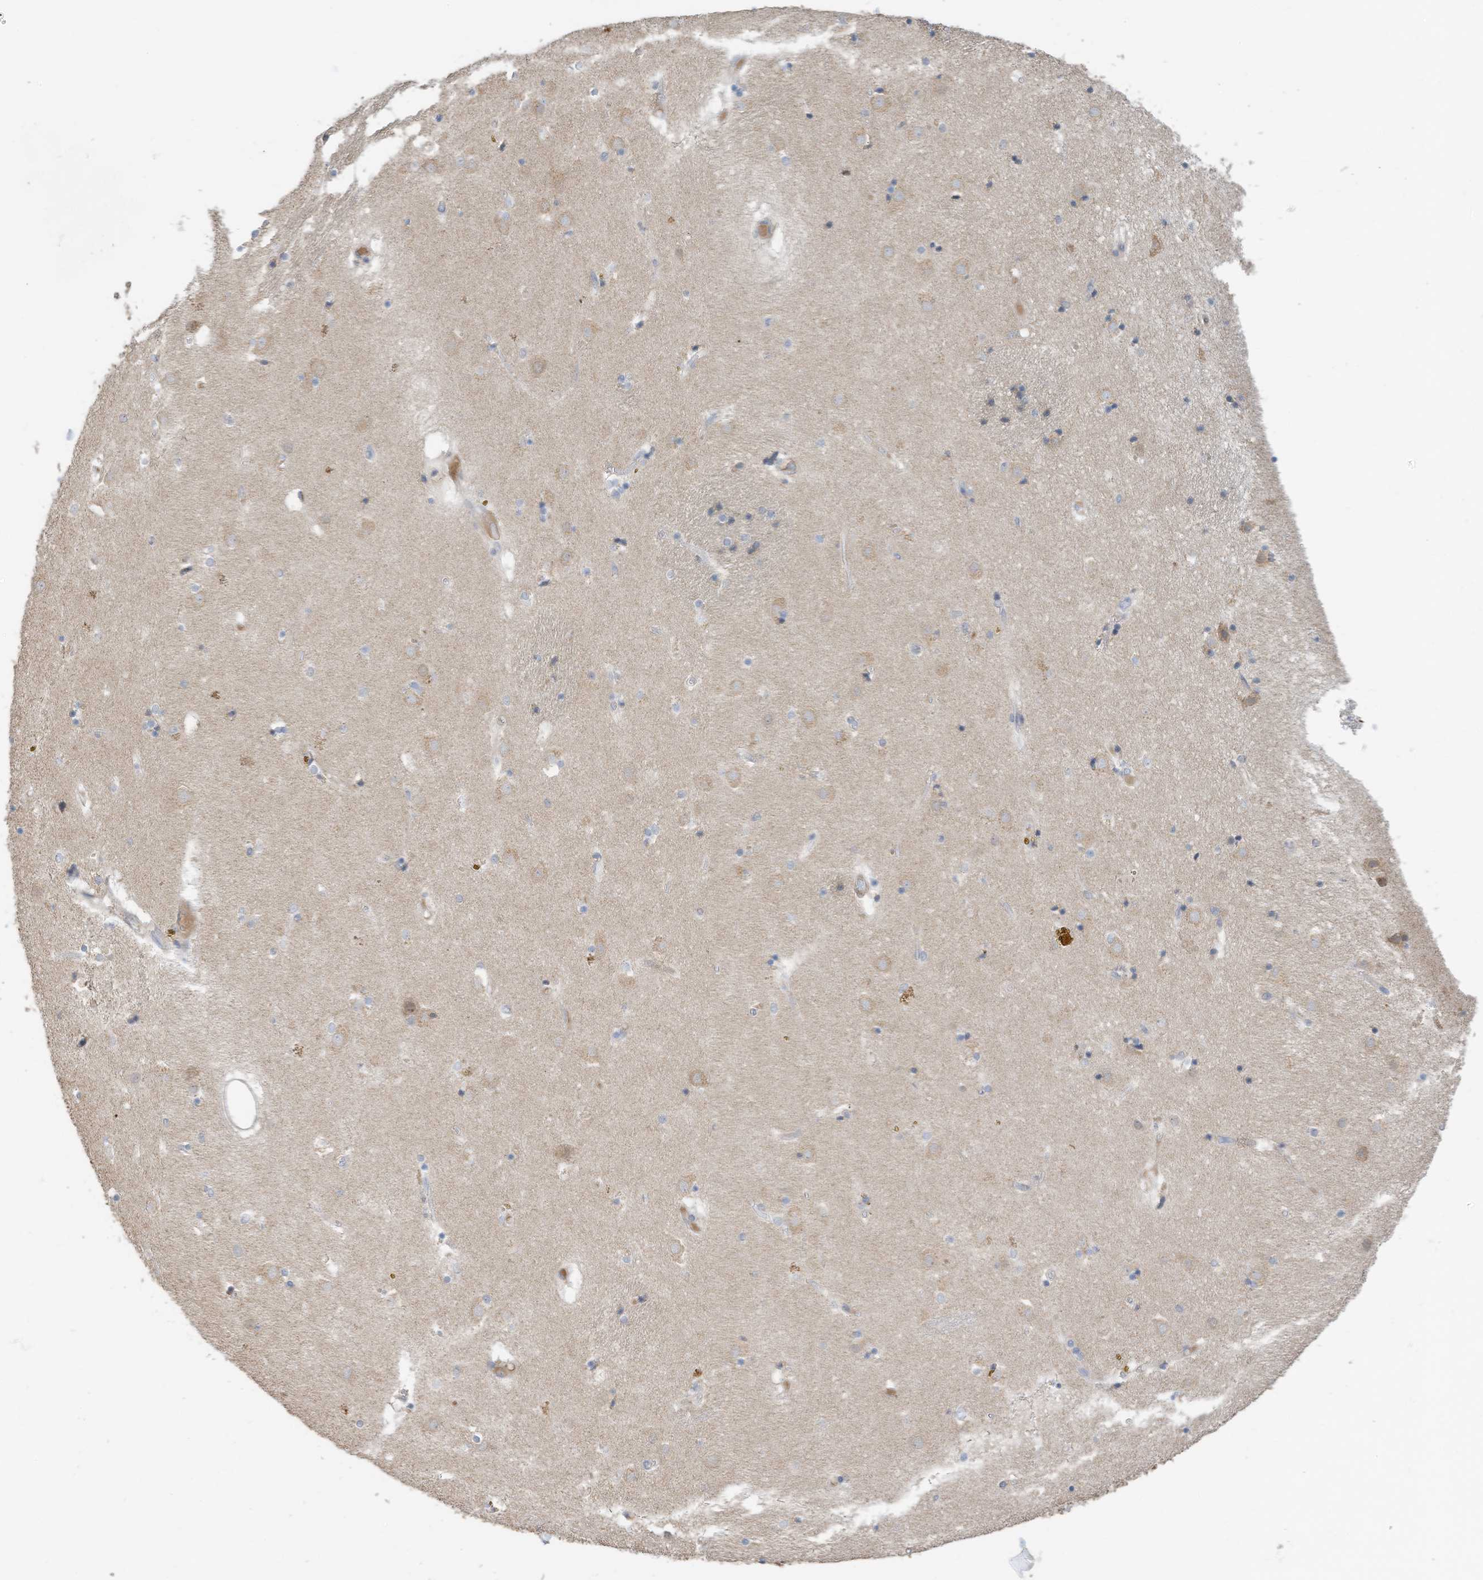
{"staining": {"intensity": "negative", "quantity": "none", "location": "none"}, "tissue": "caudate", "cell_type": "Glial cells", "image_type": "normal", "snomed": [{"axis": "morphology", "description": "Normal tissue, NOS"}, {"axis": "topography", "description": "Lateral ventricle wall"}], "caption": "IHC micrograph of benign caudate: caudate stained with DAB (3,3'-diaminobenzidine) reveals no significant protein staining in glial cells.", "gene": "SLFN14", "patient": {"sex": "male", "age": 70}}